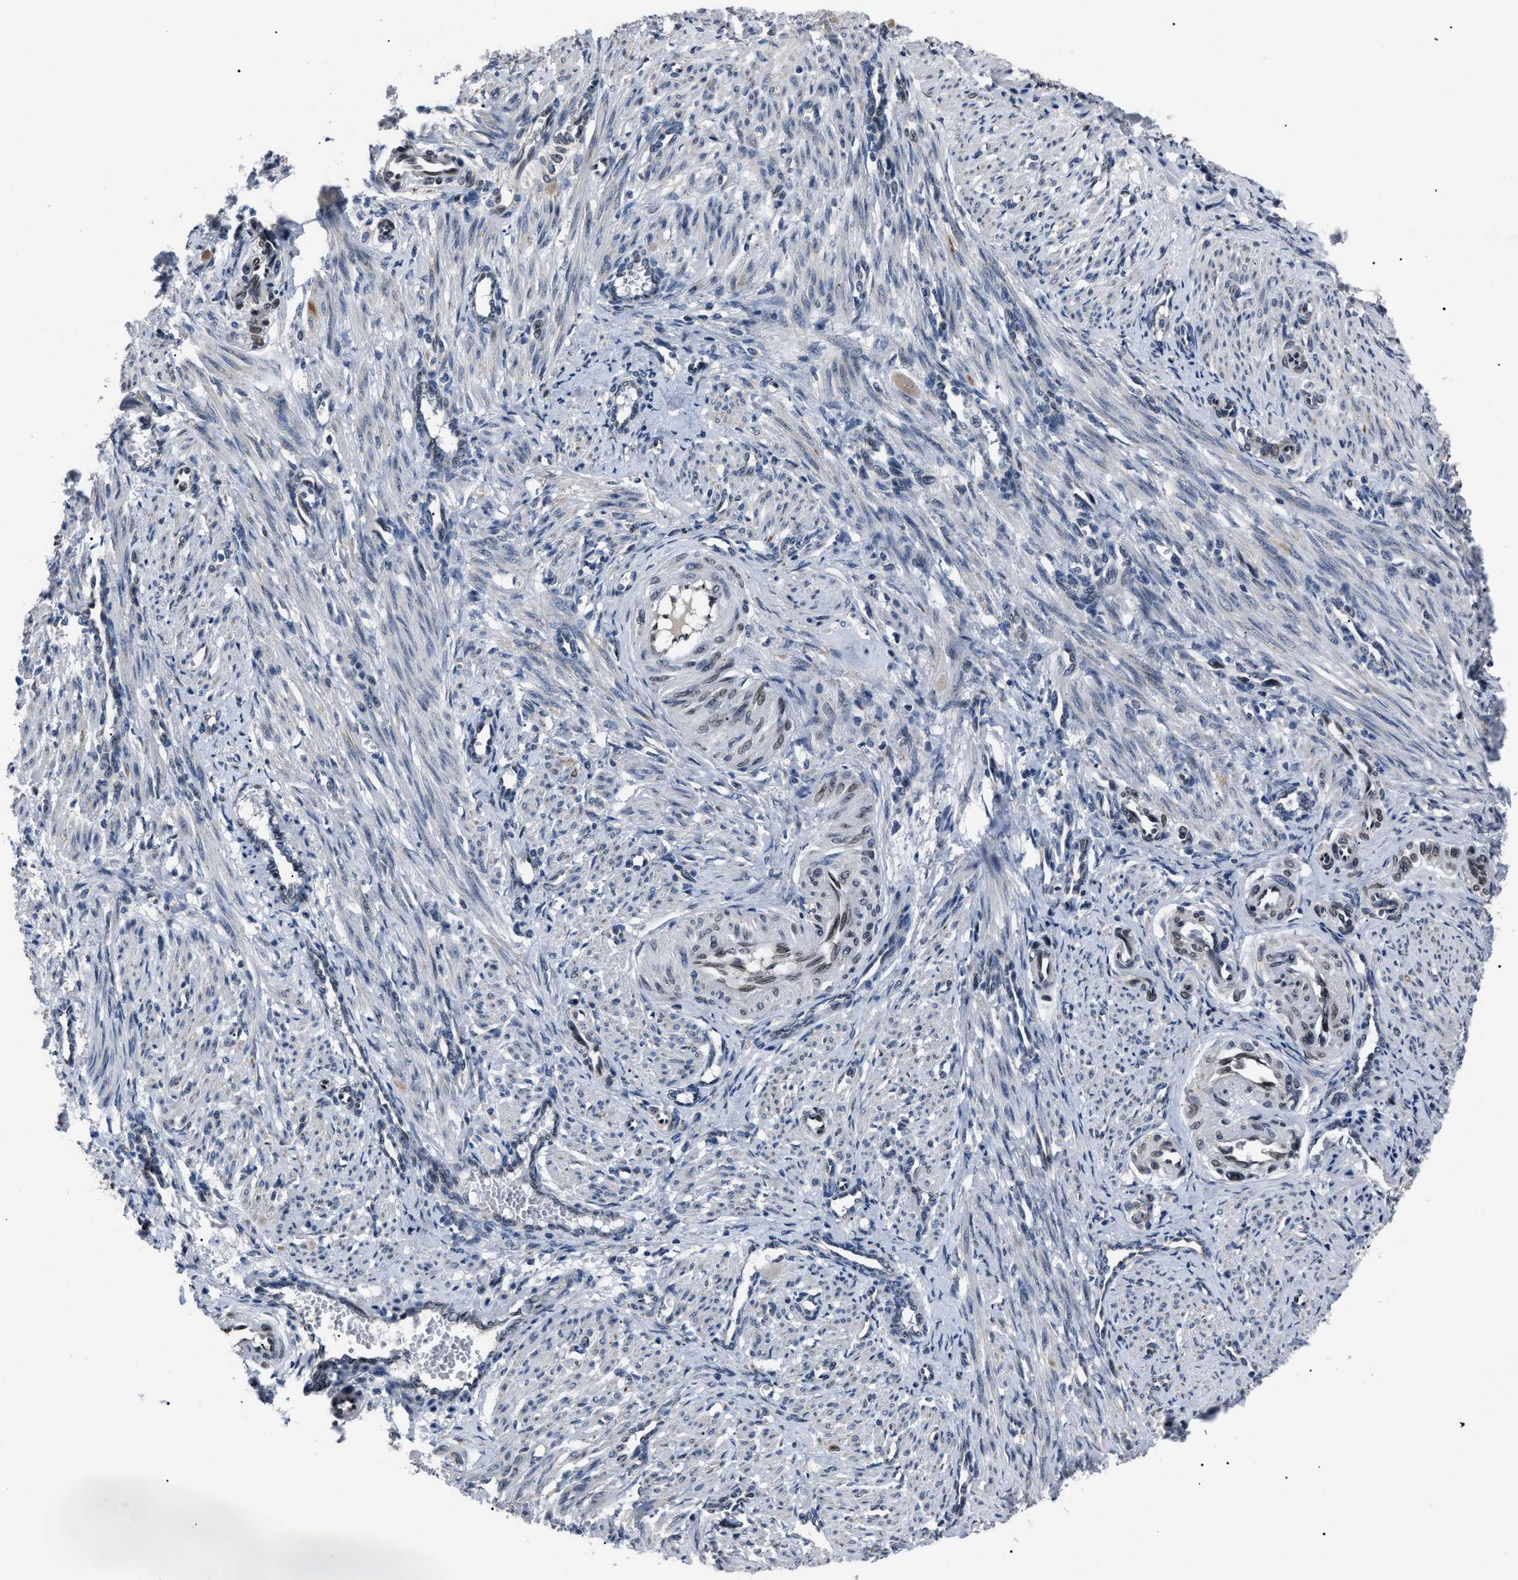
{"staining": {"intensity": "weak", "quantity": "<25%", "location": "cytoplasmic/membranous"}, "tissue": "smooth muscle", "cell_type": "Smooth muscle cells", "image_type": "normal", "snomed": [{"axis": "morphology", "description": "Normal tissue, NOS"}, {"axis": "topography", "description": "Endometrium"}], "caption": "This is a histopathology image of immunohistochemistry (IHC) staining of benign smooth muscle, which shows no expression in smooth muscle cells.", "gene": "LRRC14", "patient": {"sex": "female", "age": 33}}